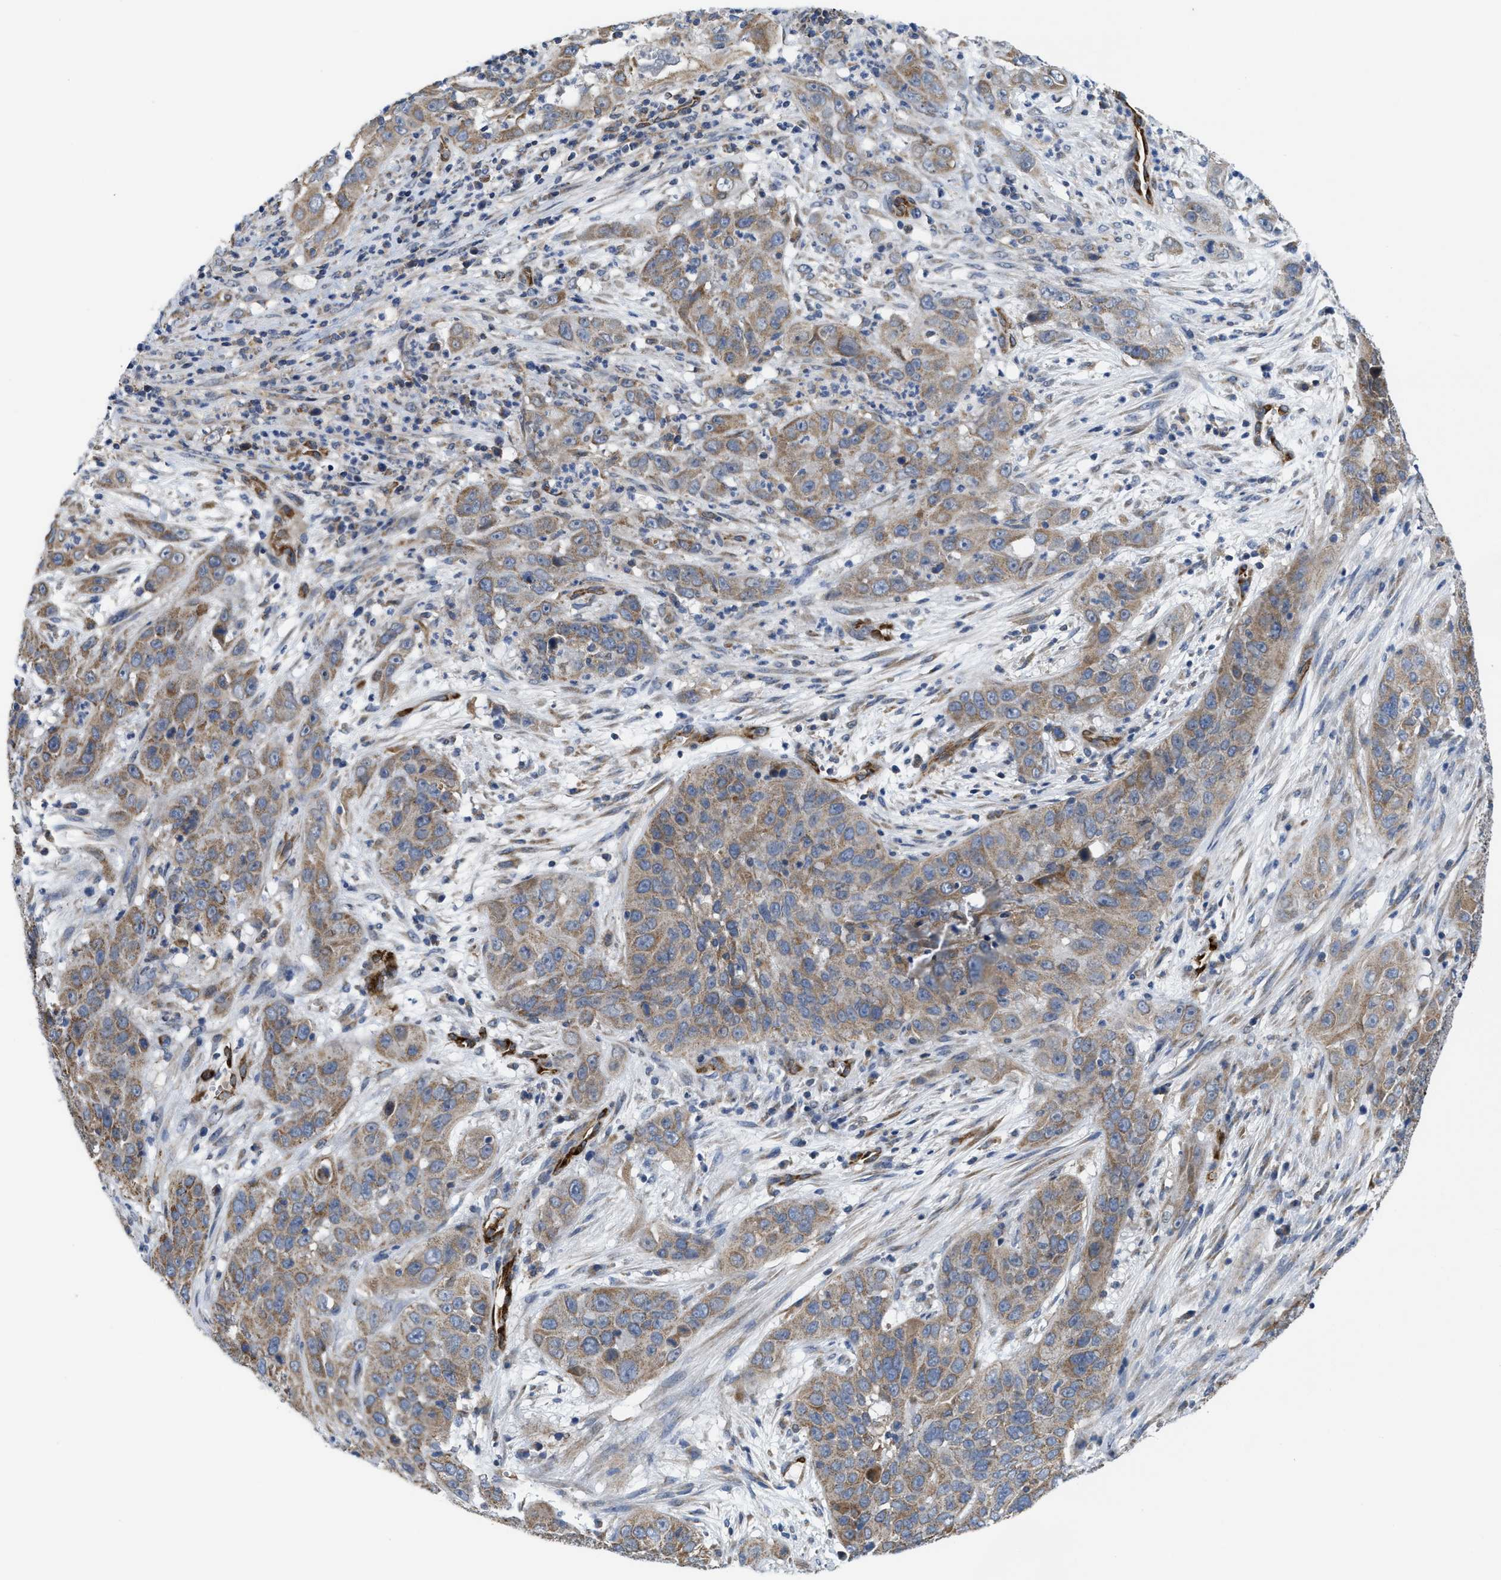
{"staining": {"intensity": "moderate", "quantity": ">75%", "location": "cytoplasmic/membranous"}, "tissue": "cervical cancer", "cell_type": "Tumor cells", "image_type": "cancer", "snomed": [{"axis": "morphology", "description": "Squamous cell carcinoma, NOS"}, {"axis": "topography", "description": "Cervix"}], "caption": "Squamous cell carcinoma (cervical) tissue demonstrates moderate cytoplasmic/membranous staining in about >75% of tumor cells, visualized by immunohistochemistry. (brown staining indicates protein expression, while blue staining denotes nuclei).", "gene": "EOGT", "patient": {"sex": "female", "age": 32}}